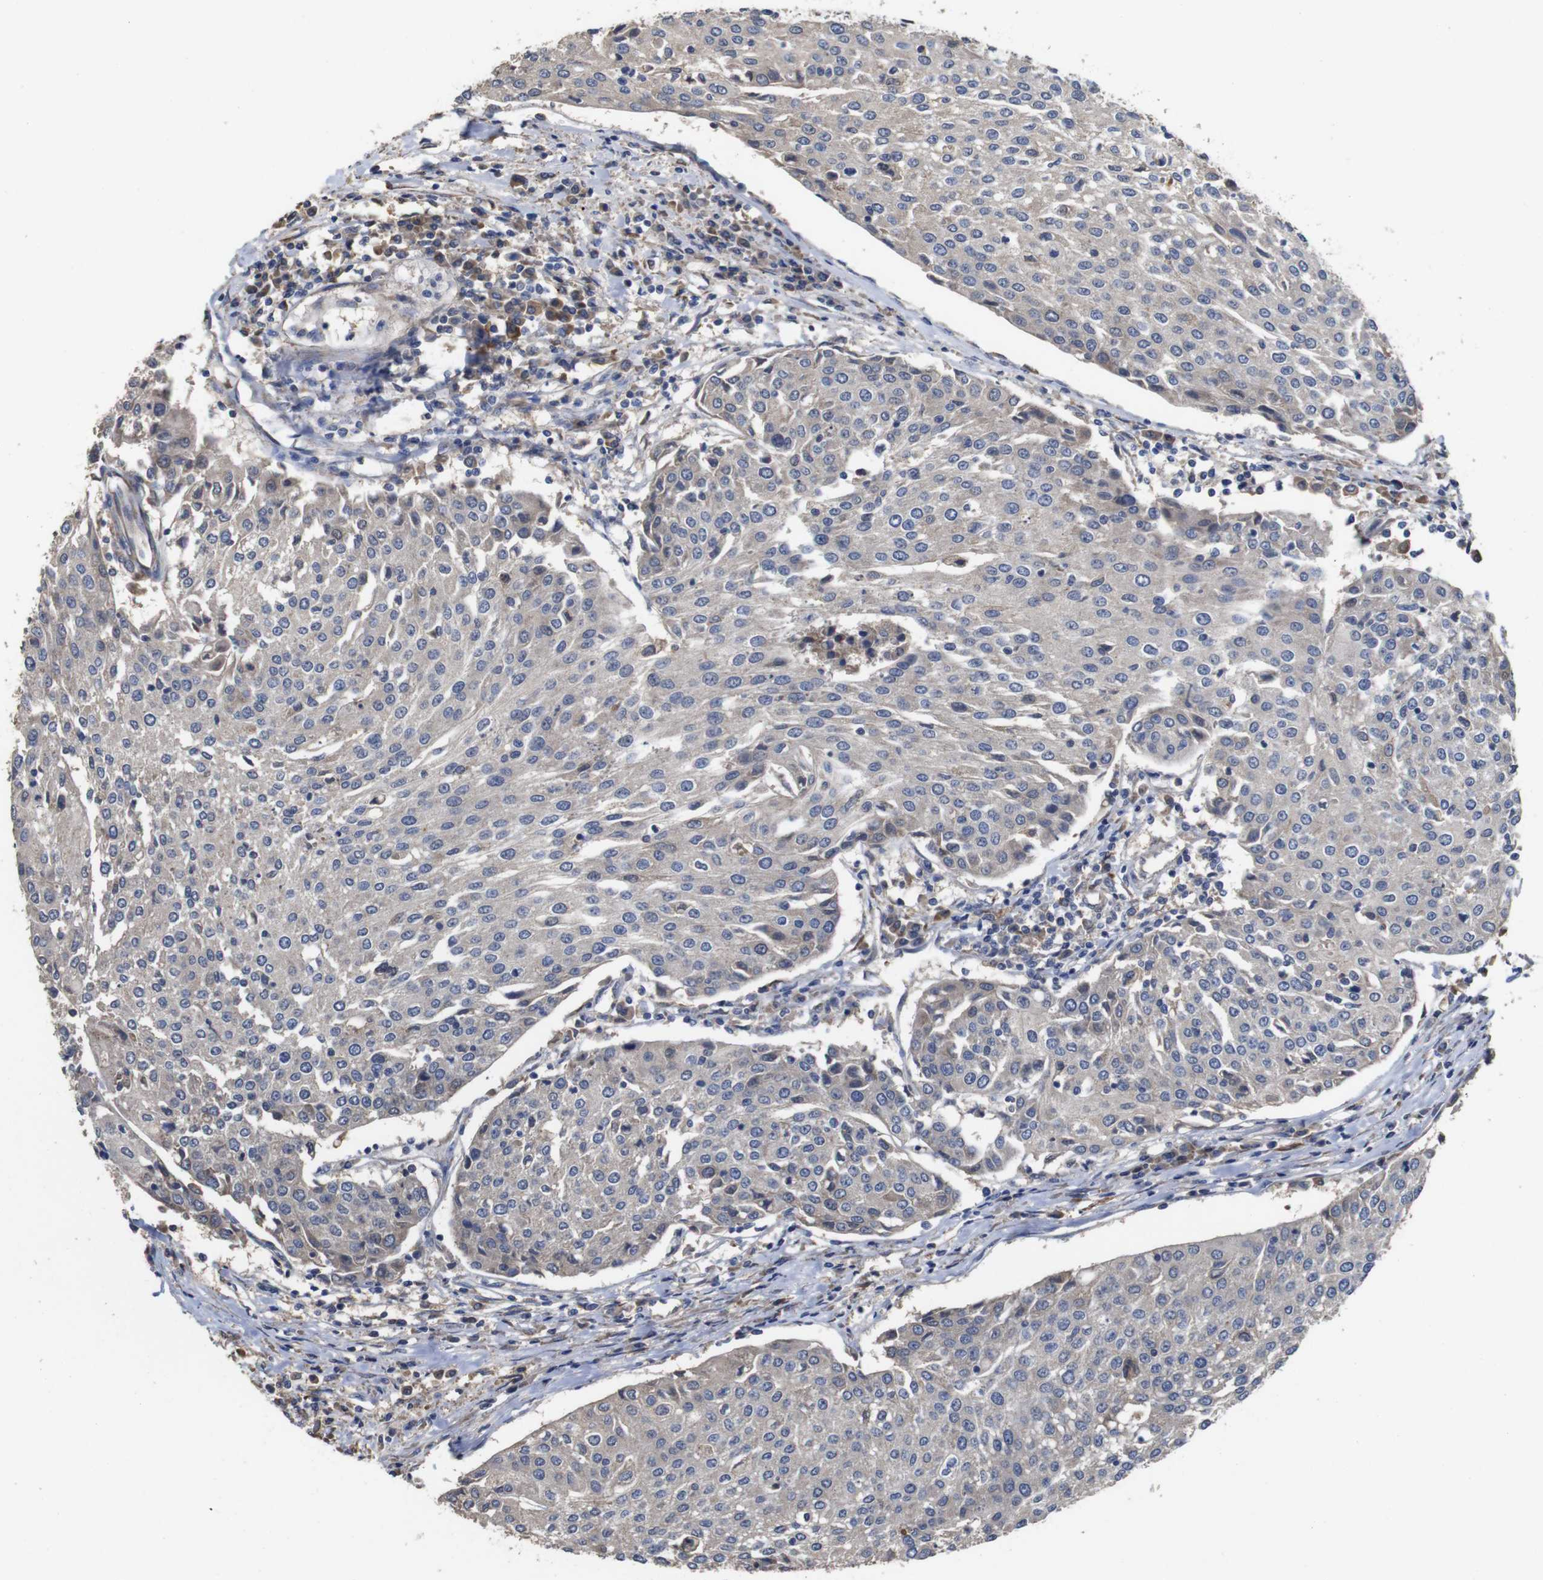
{"staining": {"intensity": "negative", "quantity": "none", "location": "none"}, "tissue": "urothelial cancer", "cell_type": "Tumor cells", "image_type": "cancer", "snomed": [{"axis": "morphology", "description": "Urothelial carcinoma, High grade"}, {"axis": "topography", "description": "Urinary bladder"}], "caption": "Photomicrograph shows no significant protein staining in tumor cells of urothelial cancer.", "gene": "ARHGAP24", "patient": {"sex": "female", "age": 85}}